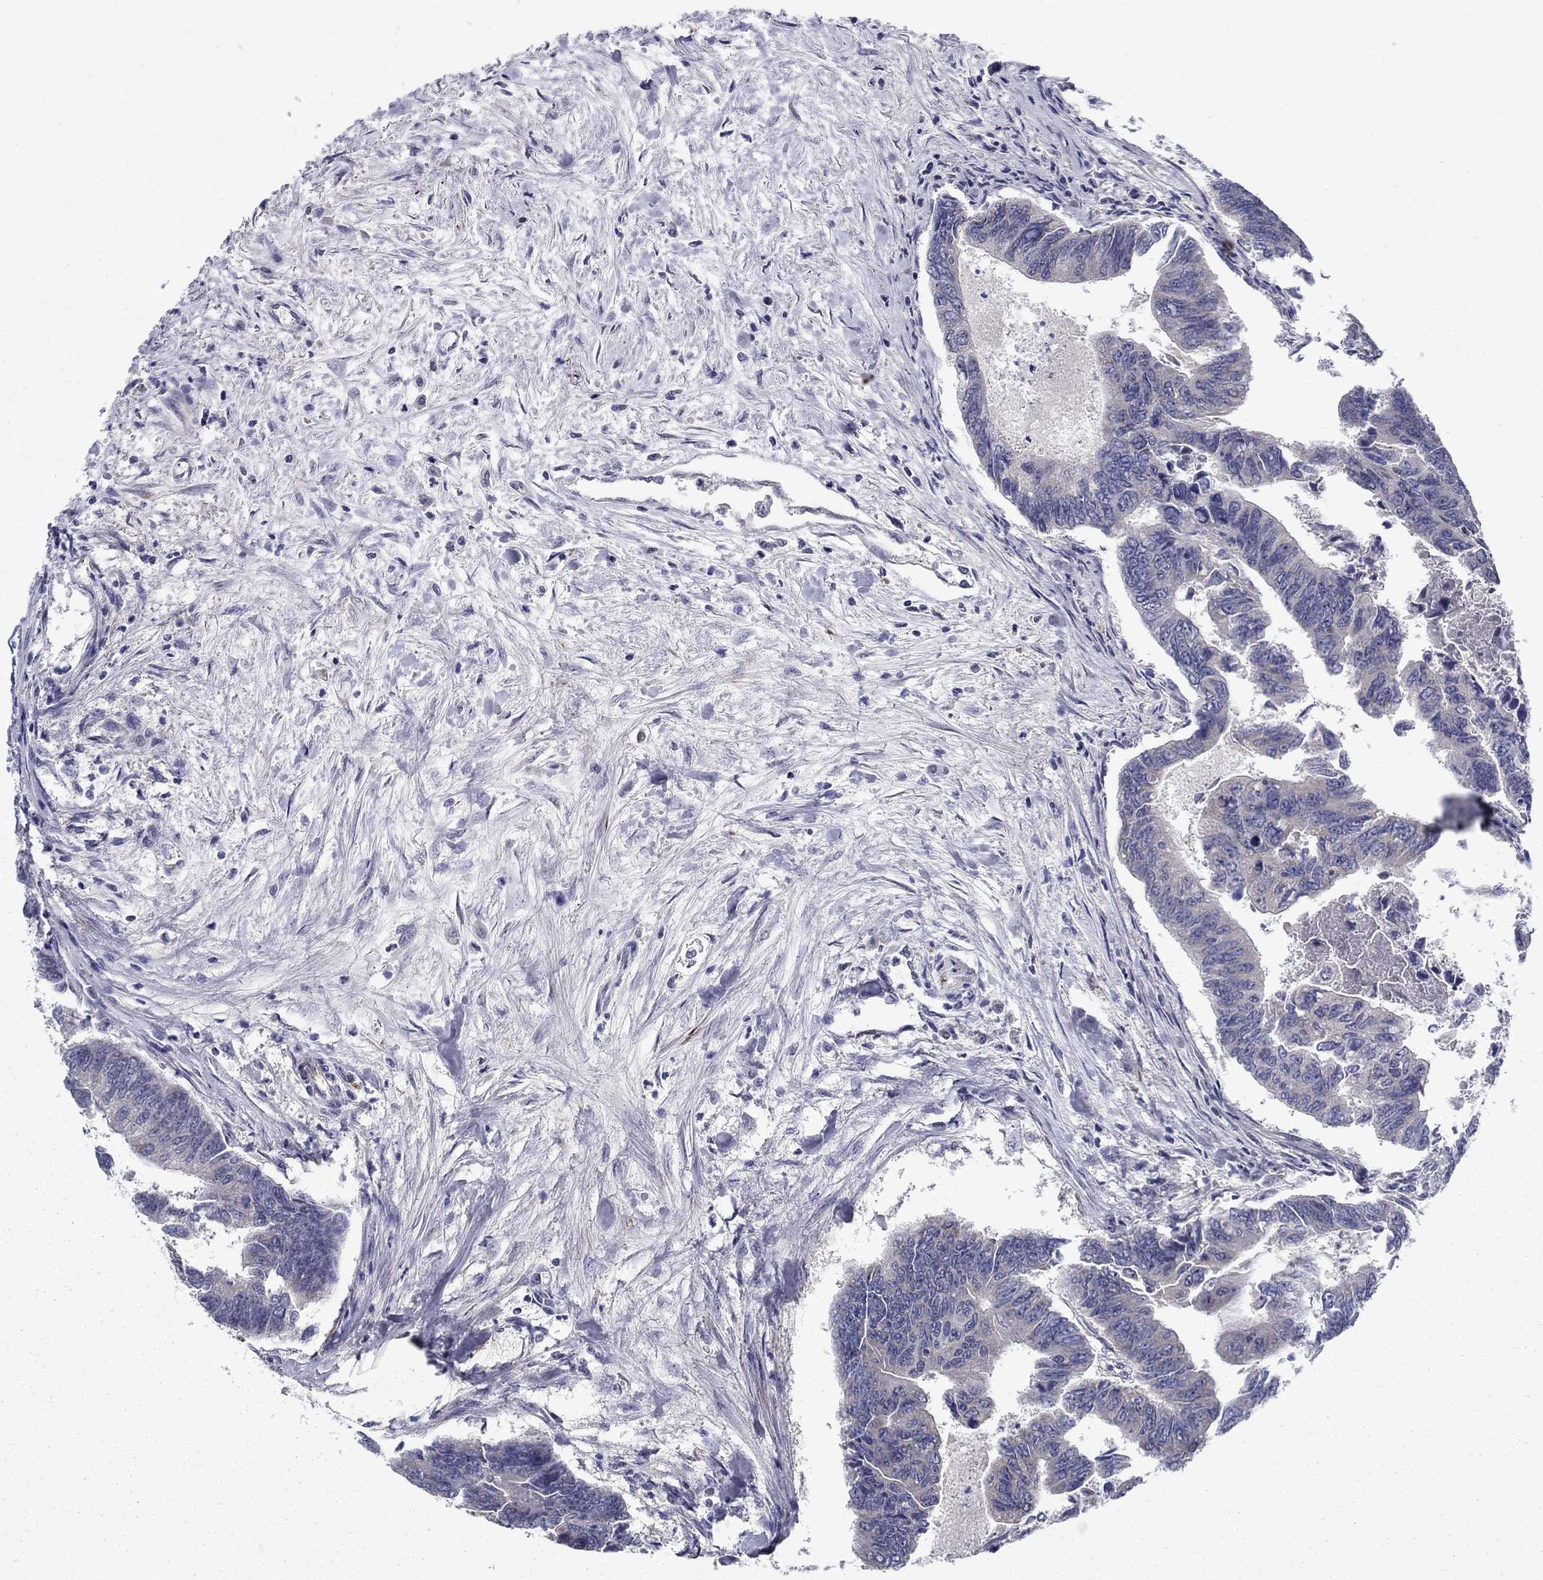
{"staining": {"intensity": "negative", "quantity": "none", "location": "none"}, "tissue": "colorectal cancer", "cell_type": "Tumor cells", "image_type": "cancer", "snomed": [{"axis": "morphology", "description": "Adenocarcinoma, NOS"}, {"axis": "topography", "description": "Colon"}], "caption": "Immunohistochemical staining of human colorectal cancer demonstrates no significant staining in tumor cells. (Stains: DAB (3,3'-diaminobenzidine) IHC with hematoxylin counter stain, Microscopy: brightfield microscopy at high magnification).", "gene": "LACTB2", "patient": {"sex": "female", "age": 65}}